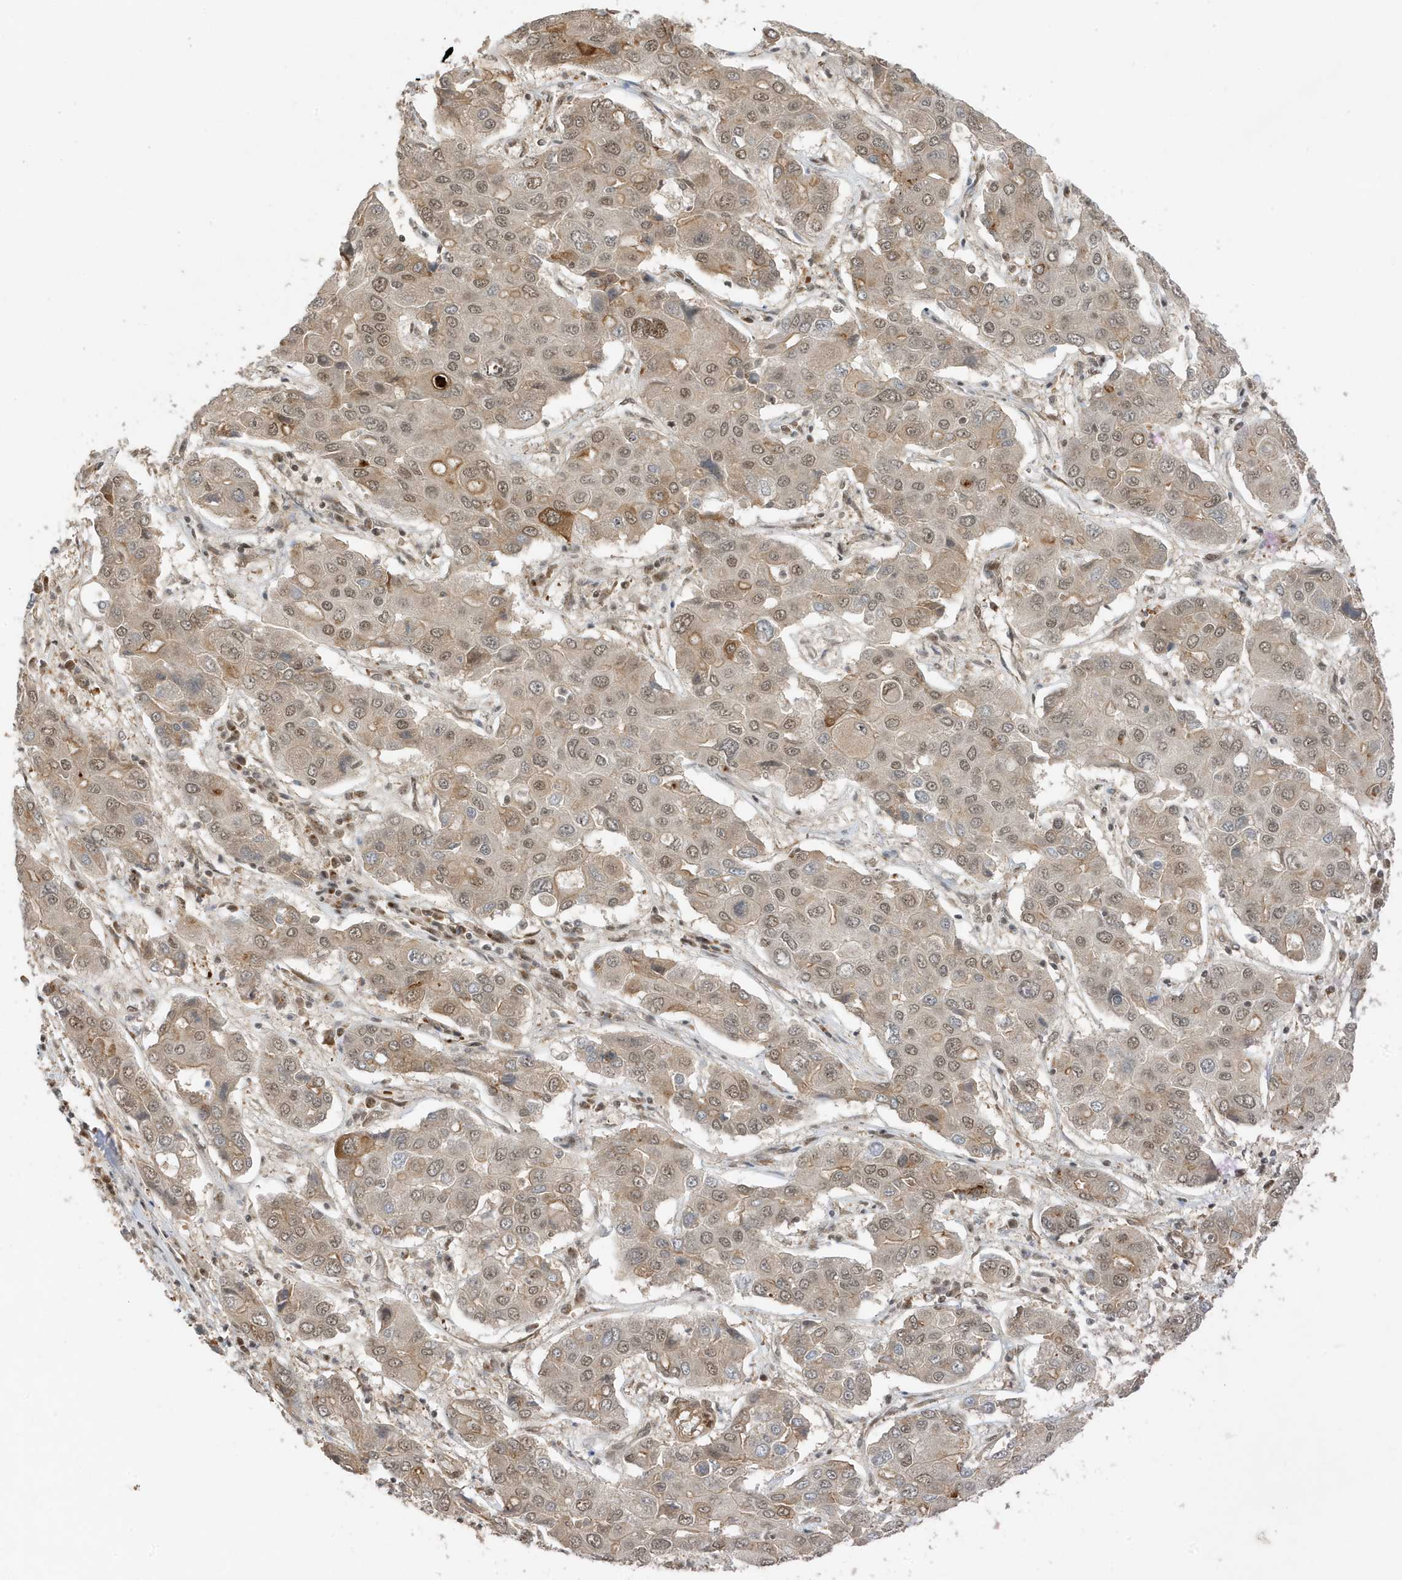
{"staining": {"intensity": "moderate", "quantity": "<25%", "location": "cytoplasmic/membranous,nuclear"}, "tissue": "liver cancer", "cell_type": "Tumor cells", "image_type": "cancer", "snomed": [{"axis": "morphology", "description": "Cholangiocarcinoma"}, {"axis": "topography", "description": "Liver"}], "caption": "IHC histopathology image of neoplastic tissue: human cholangiocarcinoma (liver) stained using immunohistochemistry shows low levels of moderate protein expression localized specifically in the cytoplasmic/membranous and nuclear of tumor cells, appearing as a cytoplasmic/membranous and nuclear brown color.", "gene": "MAST3", "patient": {"sex": "male", "age": 67}}